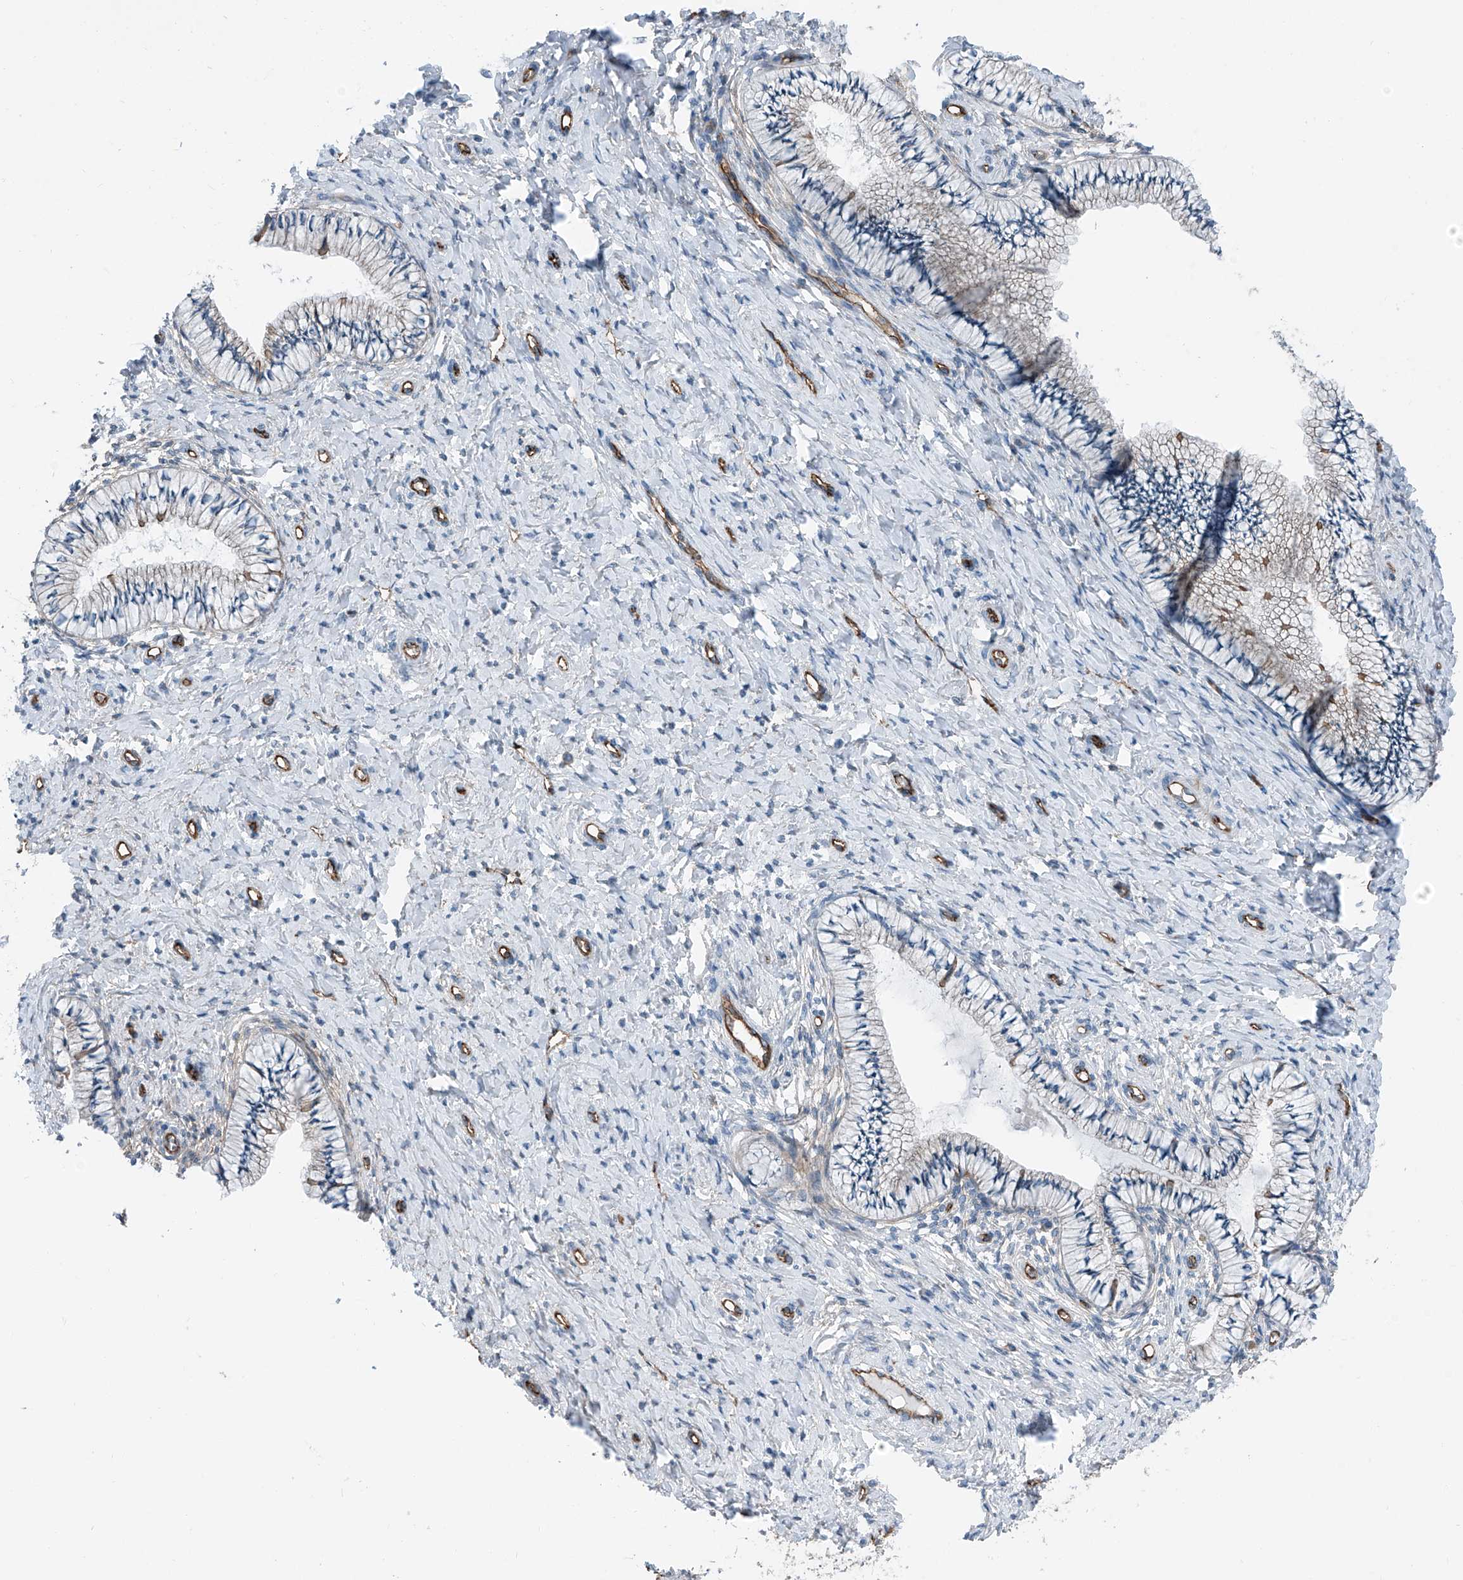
{"staining": {"intensity": "weak", "quantity": "<25%", "location": "cytoplasmic/membranous"}, "tissue": "cervix", "cell_type": "Glandular cells", "image_type": "normal", "snomed": [{"axis": "morphology", "description": "Normal tissue, NOS"}, {"axis": "topography", "description": "Cervix"}], "caption": "Protein analysis of normal cervix exhibits no significant expression in glandular cells.", "gene": "THEMIS2", "patient": {"sex": "female", "age": 36}}